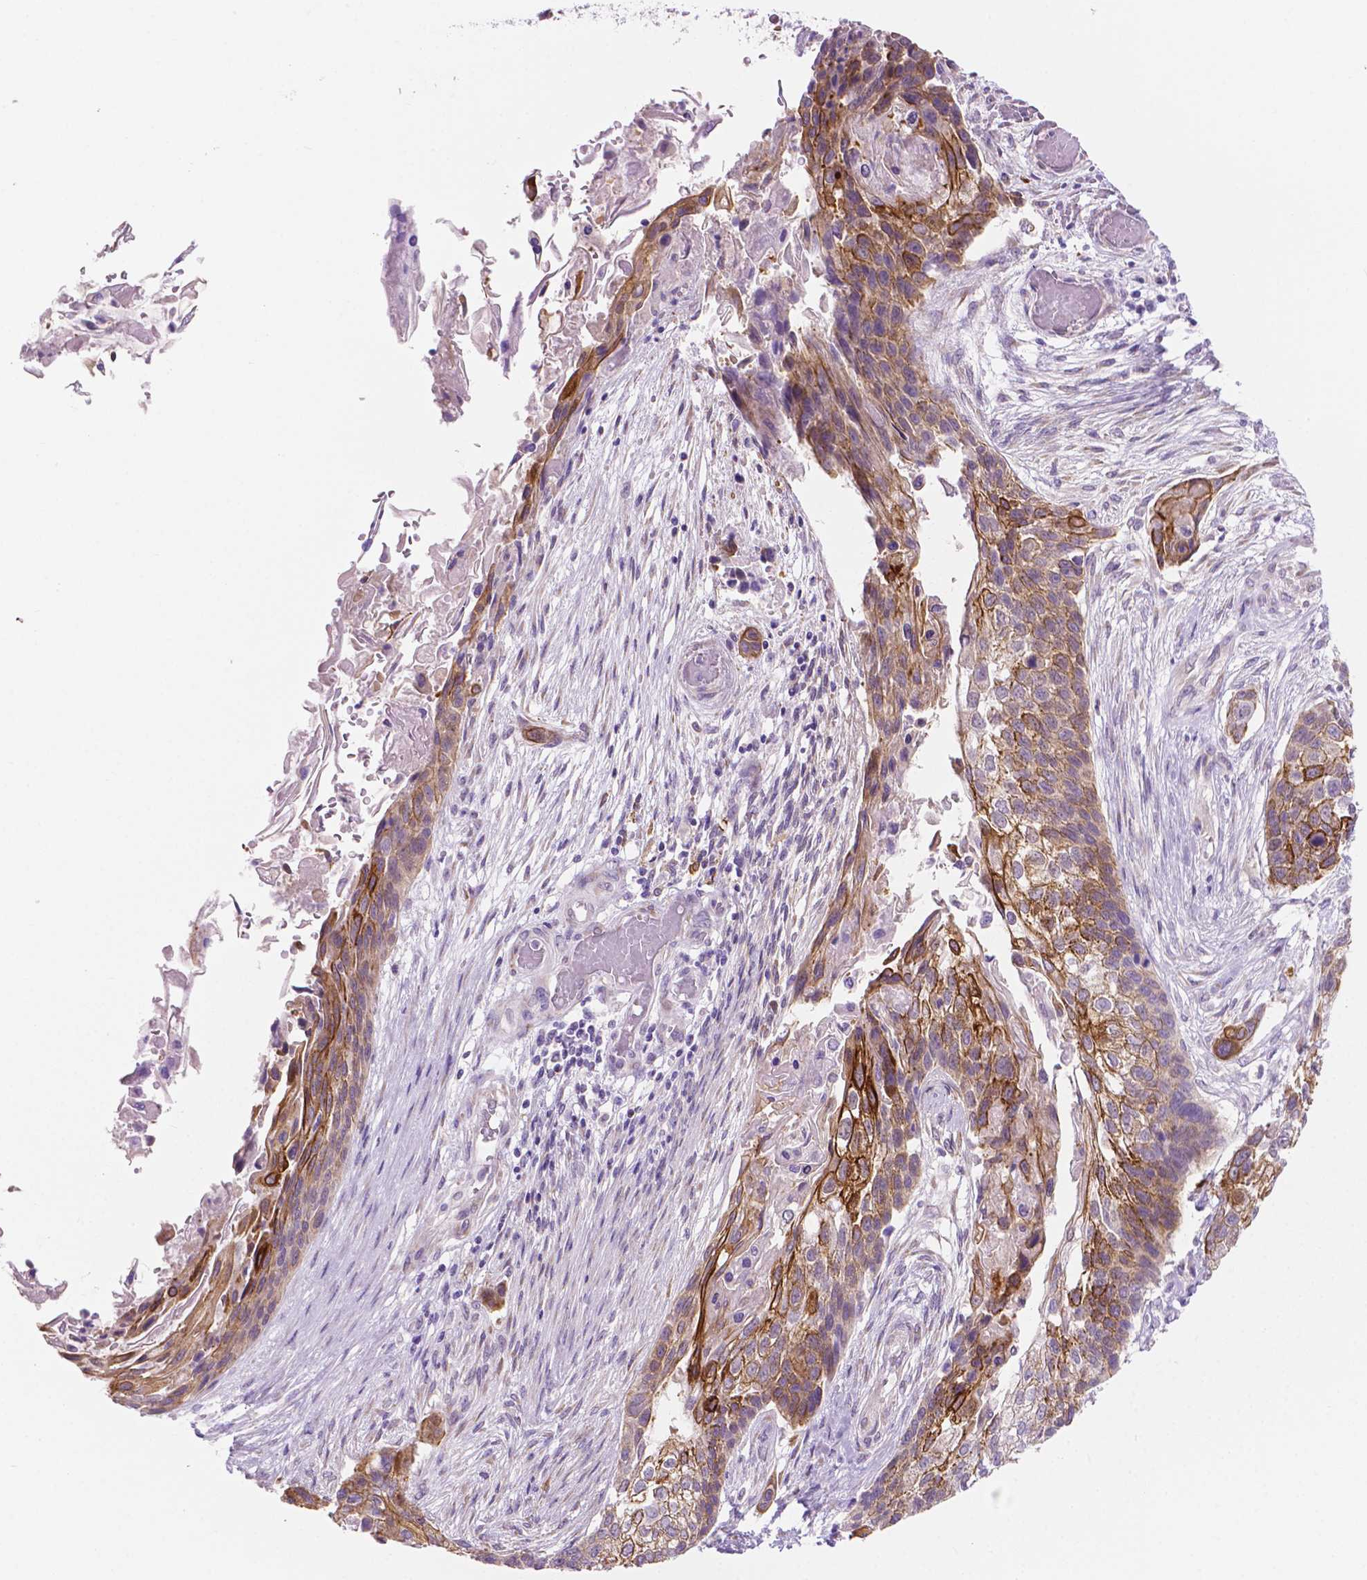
{"staining": {"intensity": "moderate", "quantity": "25%-75%", "location": "cytoplasmic/membranous"}, "tissue": "lung cancer", "cell_type": "Tumor cells", "image_type": "cancer", "snomed": [{"axis": "morphology", "description": "Squamous cell carcinoma, NOS"}, {"axis": "topography", "description": "Lung"}], "caption": "Lung squamous cell carcinoma stained with IHC demonstrates moderate cytoplasmic/membranous staining in about 25%-75% of tumor cells.", "gene": "EPPK1", "patient": {"sex": "male", "age": 69}}